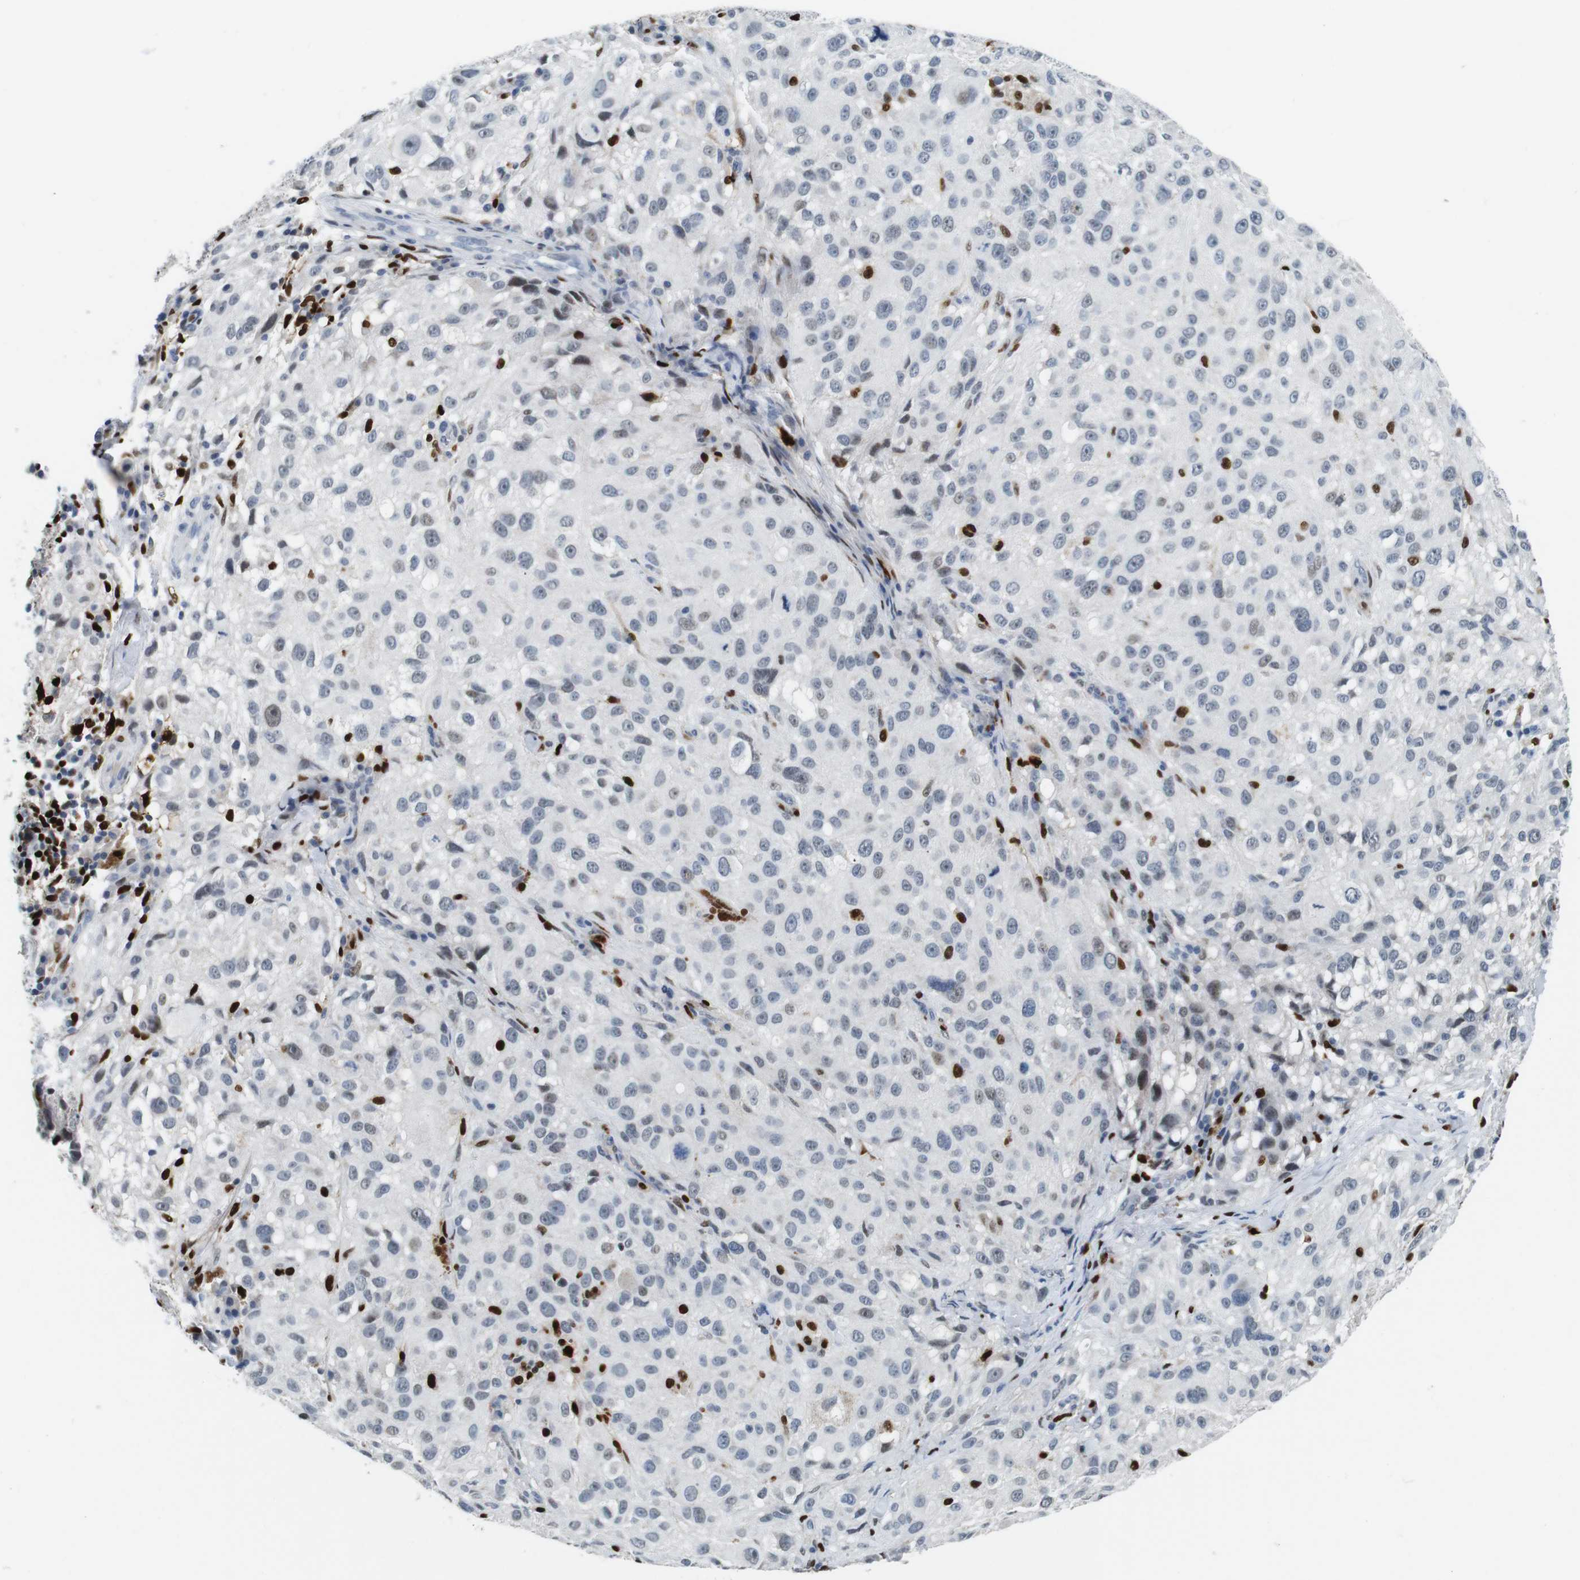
{"staining": {"intensity": "weak", "quantity": "<25%", "location": "nuclear"}, "tissue": "melanoma", "cell_type": "Tumor cells", "image_type": "cancer", "snomed": [{"axis": "morphology", "description": "Necrosis, NOS"}, {"axis": "morphology", "description": "Malignant melanoma, NOS"}, {"axis": "topography", "description": "Skin"}], "caption": "Human melanoma stained for a protein using immunohistochemistry demonstrates no staining in tumor cells.", "gene": "IRF8", "patient": {"sex": "female", "age": 87}}